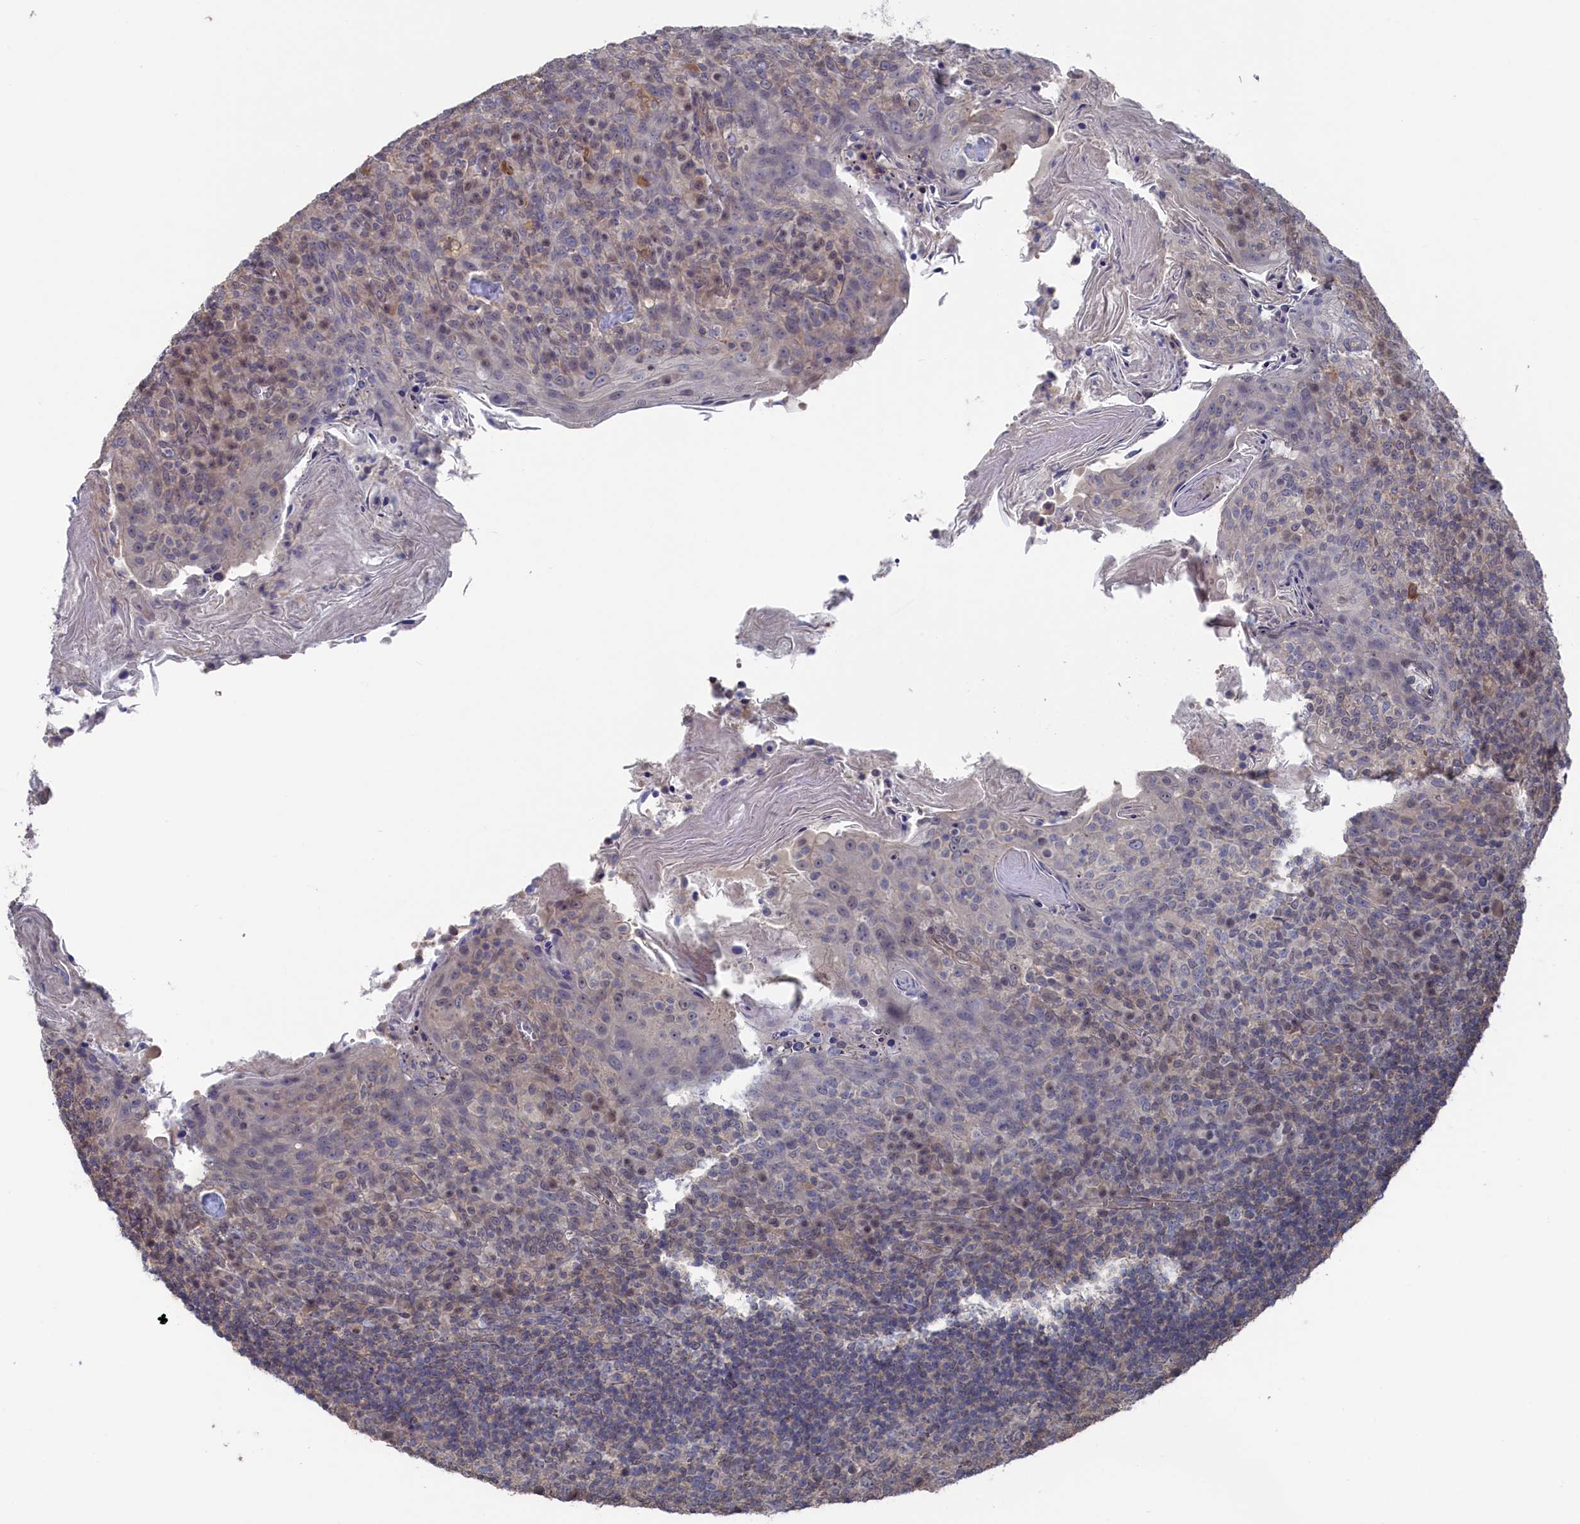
{"staining": {"intensity": "weak", "quantity": "<25%", "location": "cytoplasmic/membranous"}, "tissue": "tonsil", "cell_type": "Germinal center cells", "image_type": "normal", "snomed": [{"axis": "morphology", "description": "Normal tissue, NOS"}, {"axis": "topography", "description": "Tonsil"}], "caption": "Photomicrograph shows no protein expression in germinal center cells of benign tonsil. (DAB immunohistochemistry (IHC) with hematoxylin counter stain).", "gene": "NUTF2", "patient": {"sex": "female", "age": 10}}